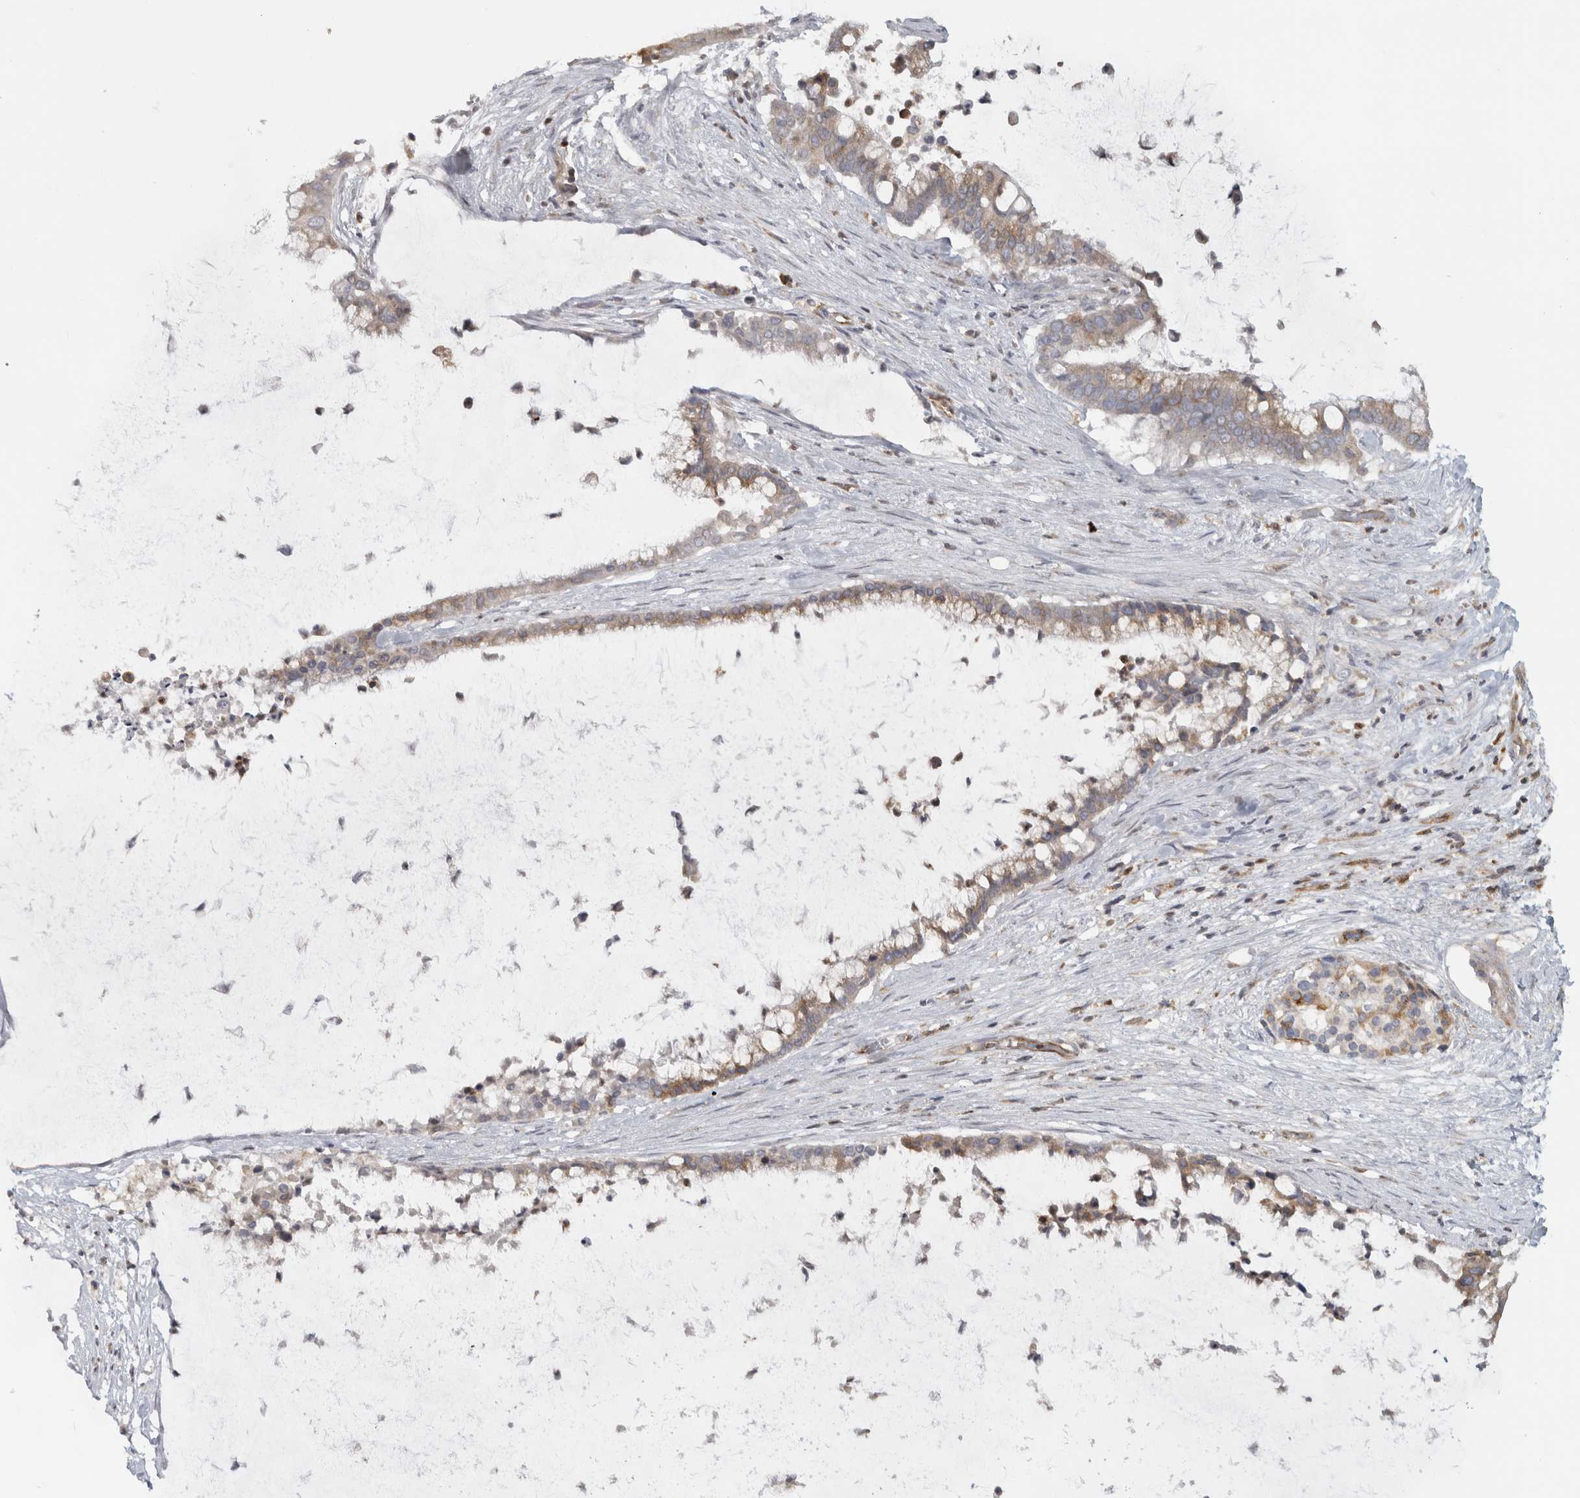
{"staining": {"intensity": "weak", "quantity": ">75%", "location": "cytoplasmic/membranous"}, "tissue": "pancreatic cancer", "cell_type": "Tumor cells", "image_type": "cancer", "snomed": [{"axis": "morphology", "description": "Adenocarcinoma, NOS"}, {"axis": "topography", "description": "Pancreas"}], "caption": "Approximately >75% of tumor cells in pancreatic cancer show weak cytoplasmic/membranous protein staining as visualized by brown immunohistochemical staining.", "gene": "HLA-E", "patient": {"sex": "male", "age": 41}}